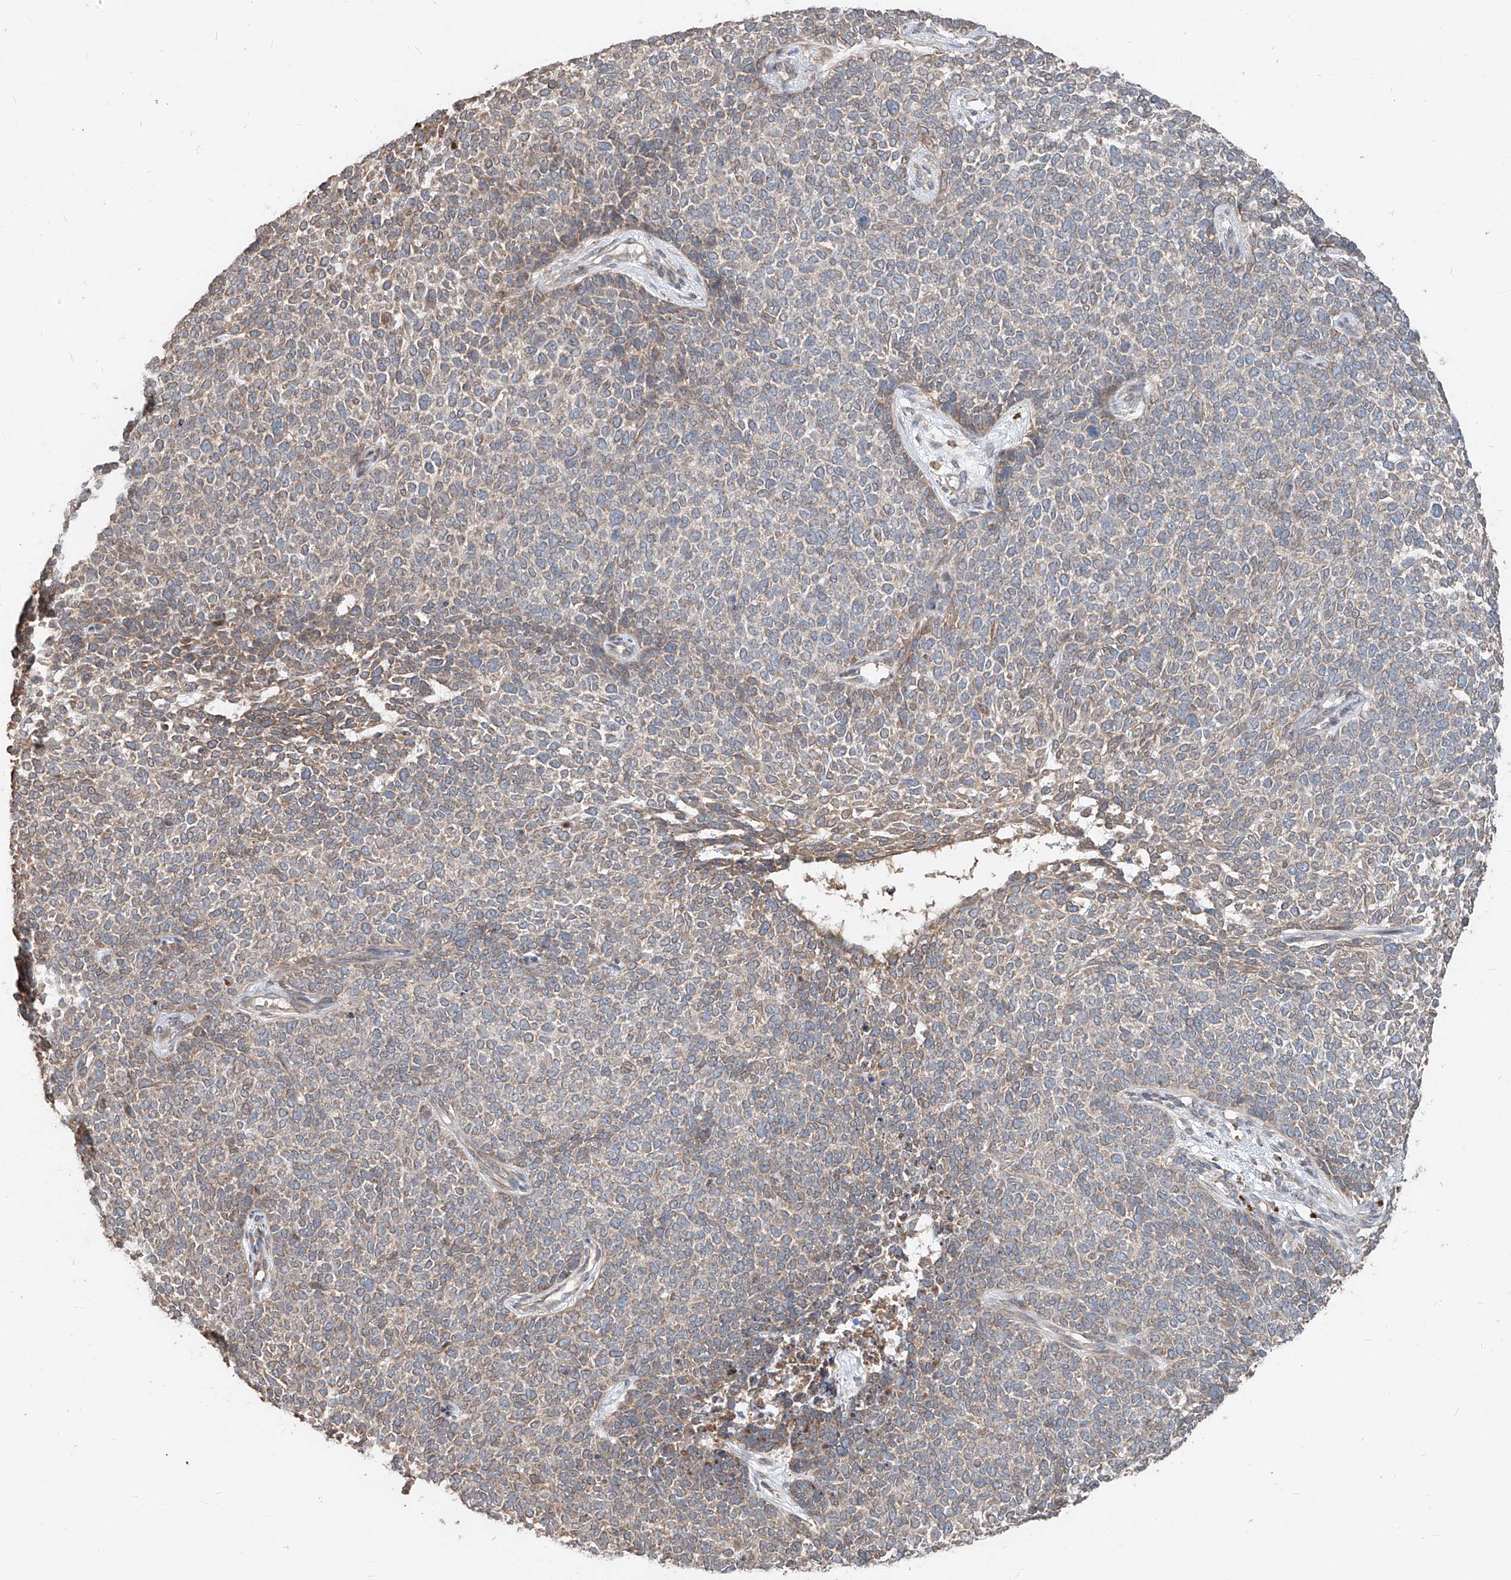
{"staining": {"intensity": "weak", "quantity": "25%-75%", "location": "cytoplasmic/membranous"}, "tissue": "skin cancer", "cell_type": "Tumor cells", "image_type": "cancer", "snomed": [{"axis": "morphology", "description": "Basal cell carcinoma"}, {"axis": "topography", "description": "Skin"}], "caption": "Basal cell carcinoma (skin) stained with DAB immunohistochemistry exhibits low levels of weak cytoplasmic/membranous positivity in about 25%-75% of tumor cells.", "gene": "STX19", "patient": {"sex": "female", "age": 84}}